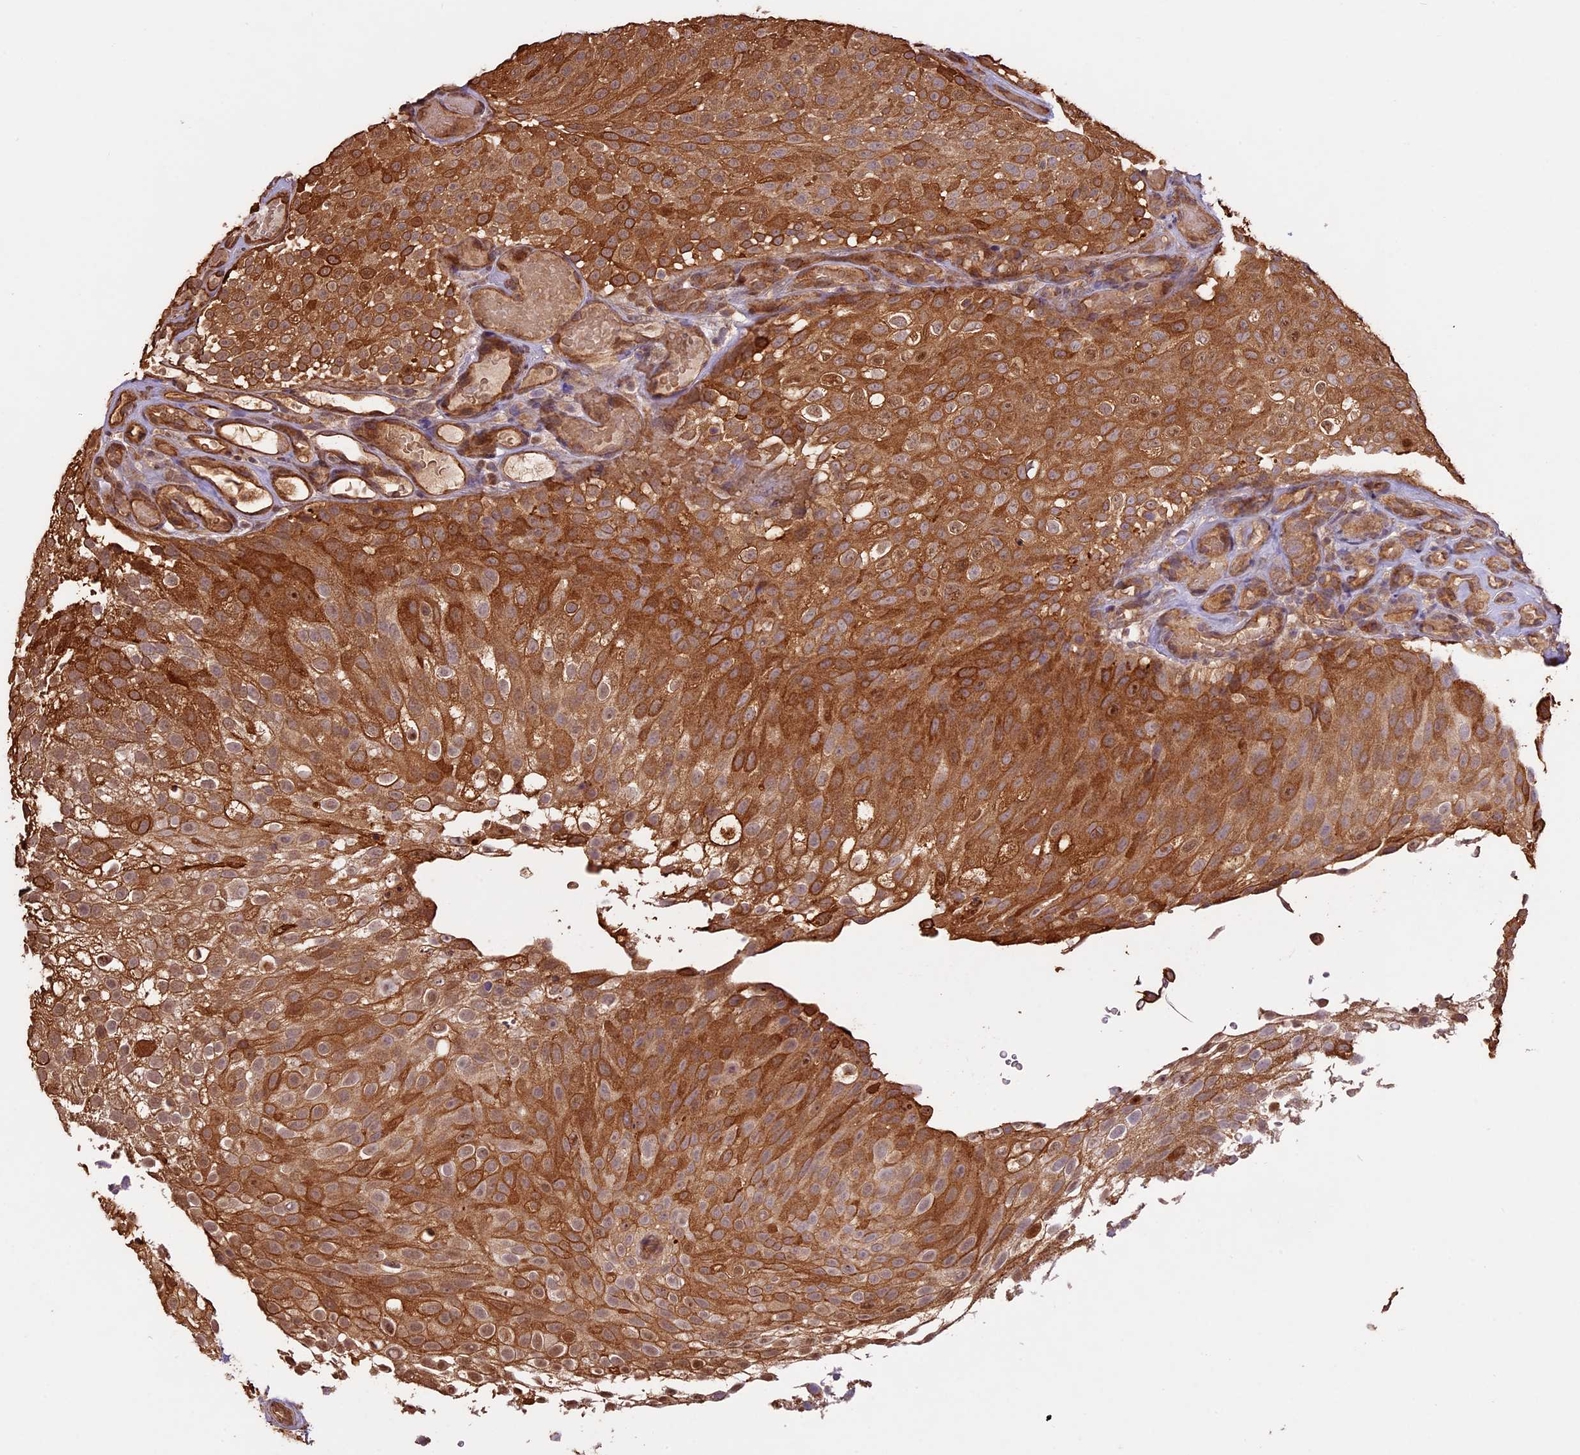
{"staining": {"intensity": "strong", "quantity": ">75%", "location": "cytoplasmic/membranous"}, "tissue": "urothelial cancer", "cell_type": "Tumor cells", "image_type": "cancer", "snomed": [{"axis": "morphology", "description": "Urothelial carcinoma, Low grade"}, {"axis": "topography", "description": "Urinary bladder"}], "caption": "A histopathology image of human urothelial carcinoma (low-grade) stained for a protein reveals strong cytoplasmic/membranous brown staining in tumor cells. Nuclei are stained in blue.", "gene": "BCAS4", "patient": {"sex": "male", "age": 78}}